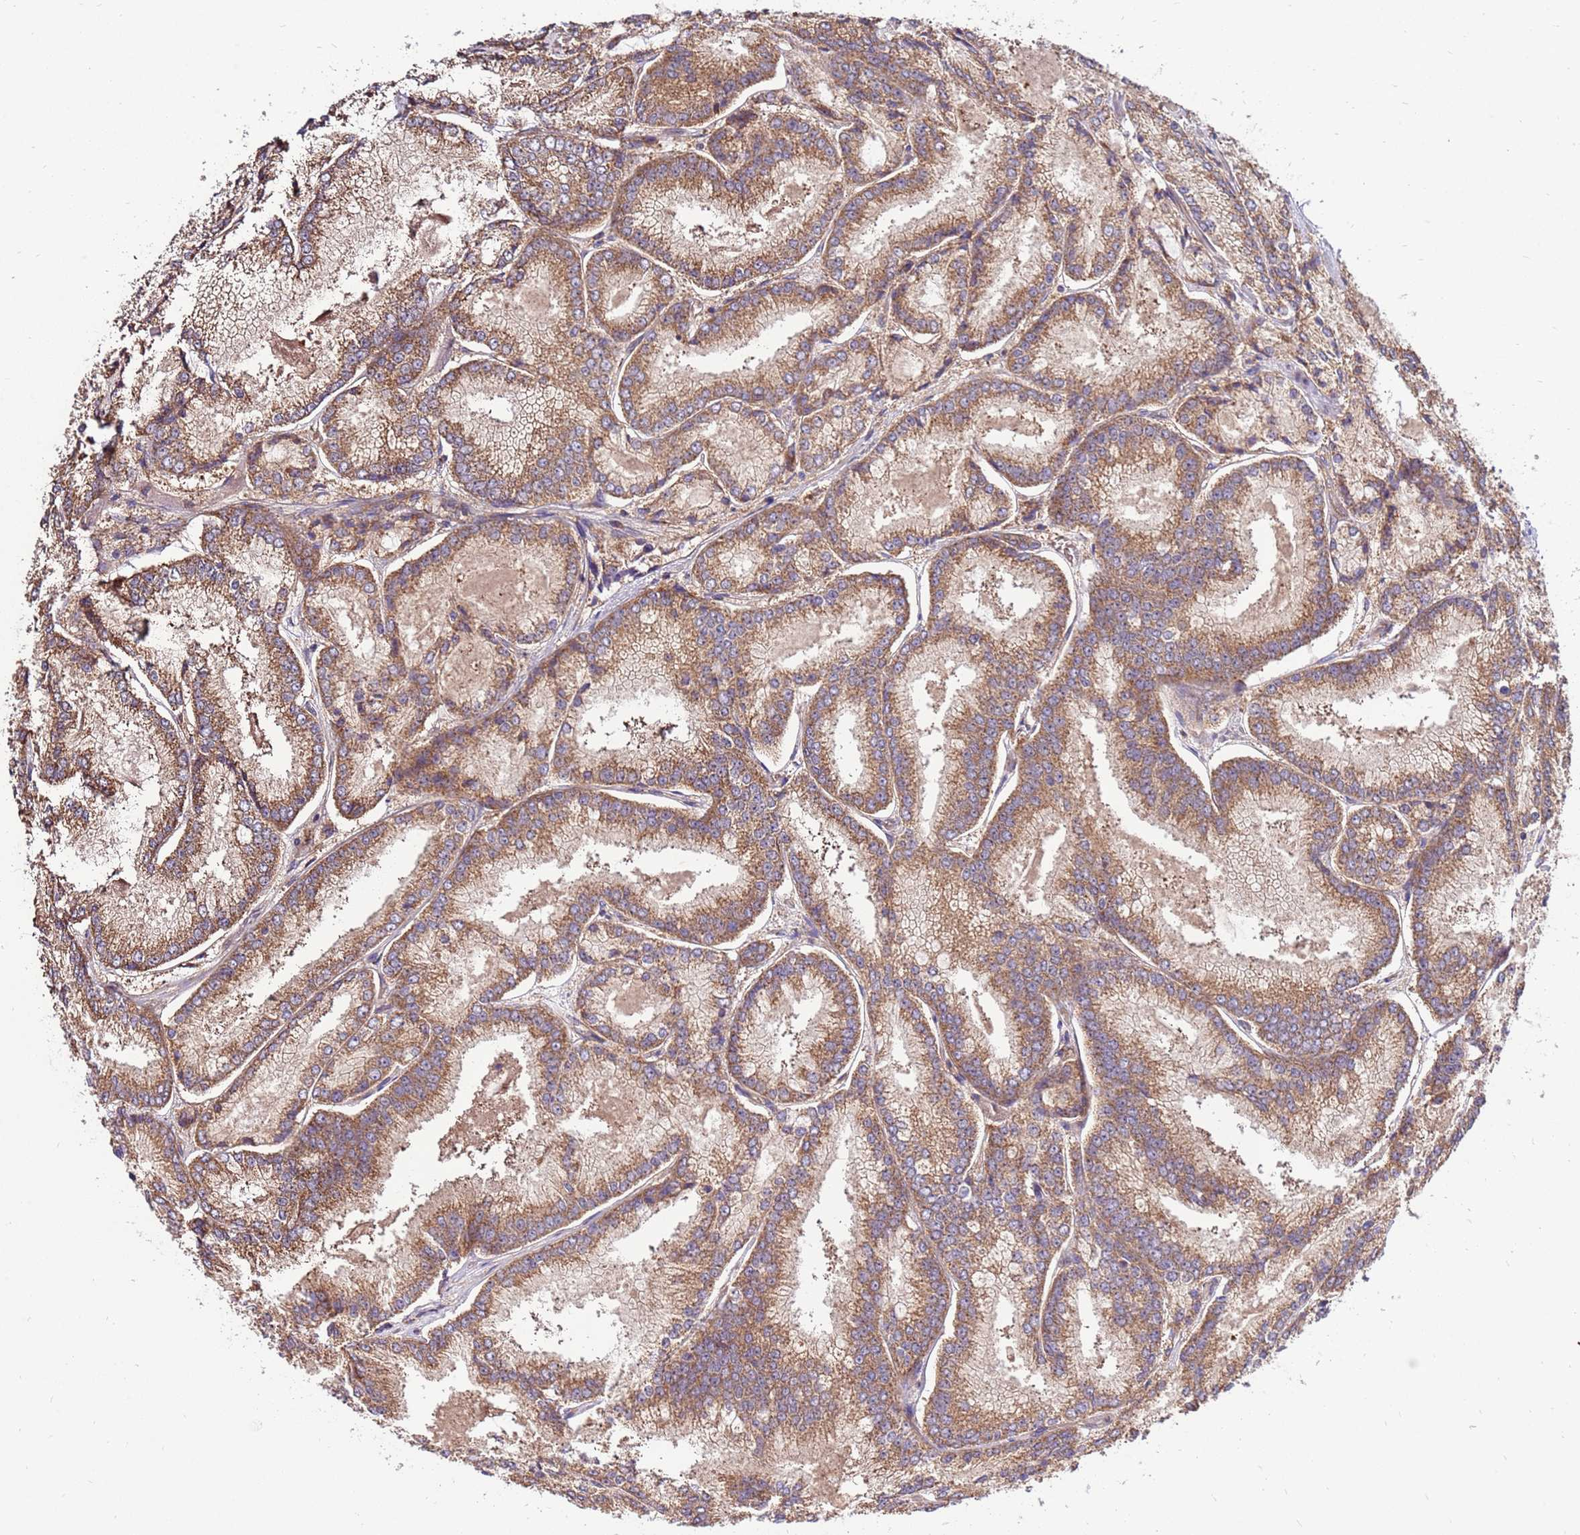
{"staining": {"intensity": "moderate", "quantity": ">75%", "location": "cytoplasmic/membranous"}, "tissue": "prostate cancer", "cell_type": "Tumor cells", "image_type": "cancer", "snomed": [{"axis": "morphology", "description": "Adenocarcinoma, Low grade"}, {"axis": "topography", "description": "Prostate"}], "caption": "IHC histopathology image of neoplastic tissue: prostate cancer stained using immunohistochemistry shows medium levels of moderate protein expression localized specifically in the cytoplasmic/membranous of tumor cells, appearing as a cytoplasmic/membranous brown color.", "gene": "SLC44A5", "patient": {"sex": "male", "age": 74}}